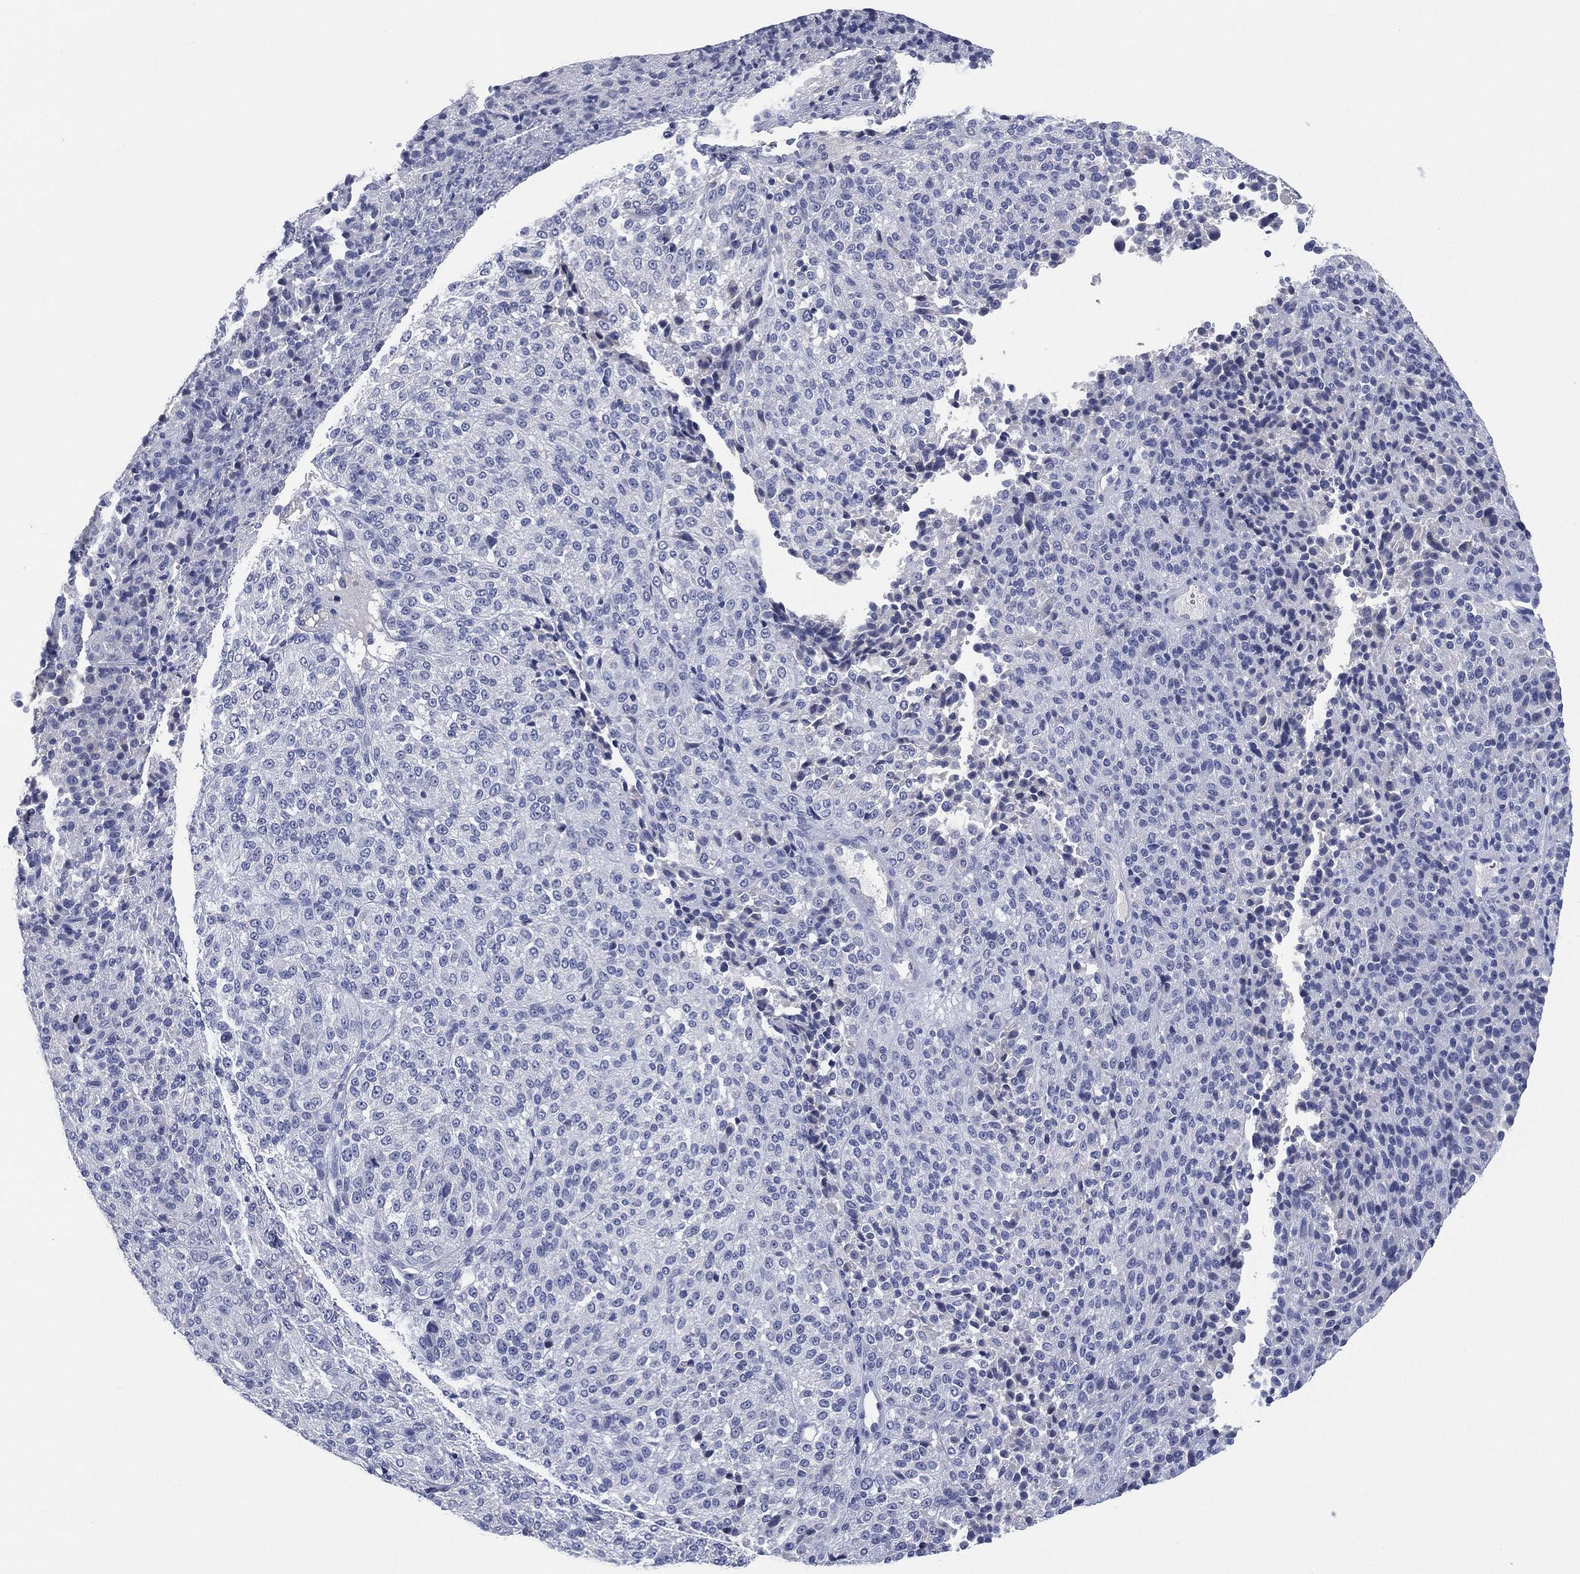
{"staining": {"intensity": "negative", "quantity": "none", "location": "none"}, "tissue": "melanoma", "cell_type": "Tumor cells", "image_type": "cancer", "snomed": [{"axis": "morphology", "description": "Malignant melanoma, Metastatic site"}, {"axis": "topography", "description": "Brain"}], "caption": "An immunohistochemistry micrograph of malignant melanoma (metastatic site) is shown. There is no staining in tumor cells of malignant melanoma (metastatic site).", "gene": "KRT35", "patient": {"sex": "female", "age": 56}}